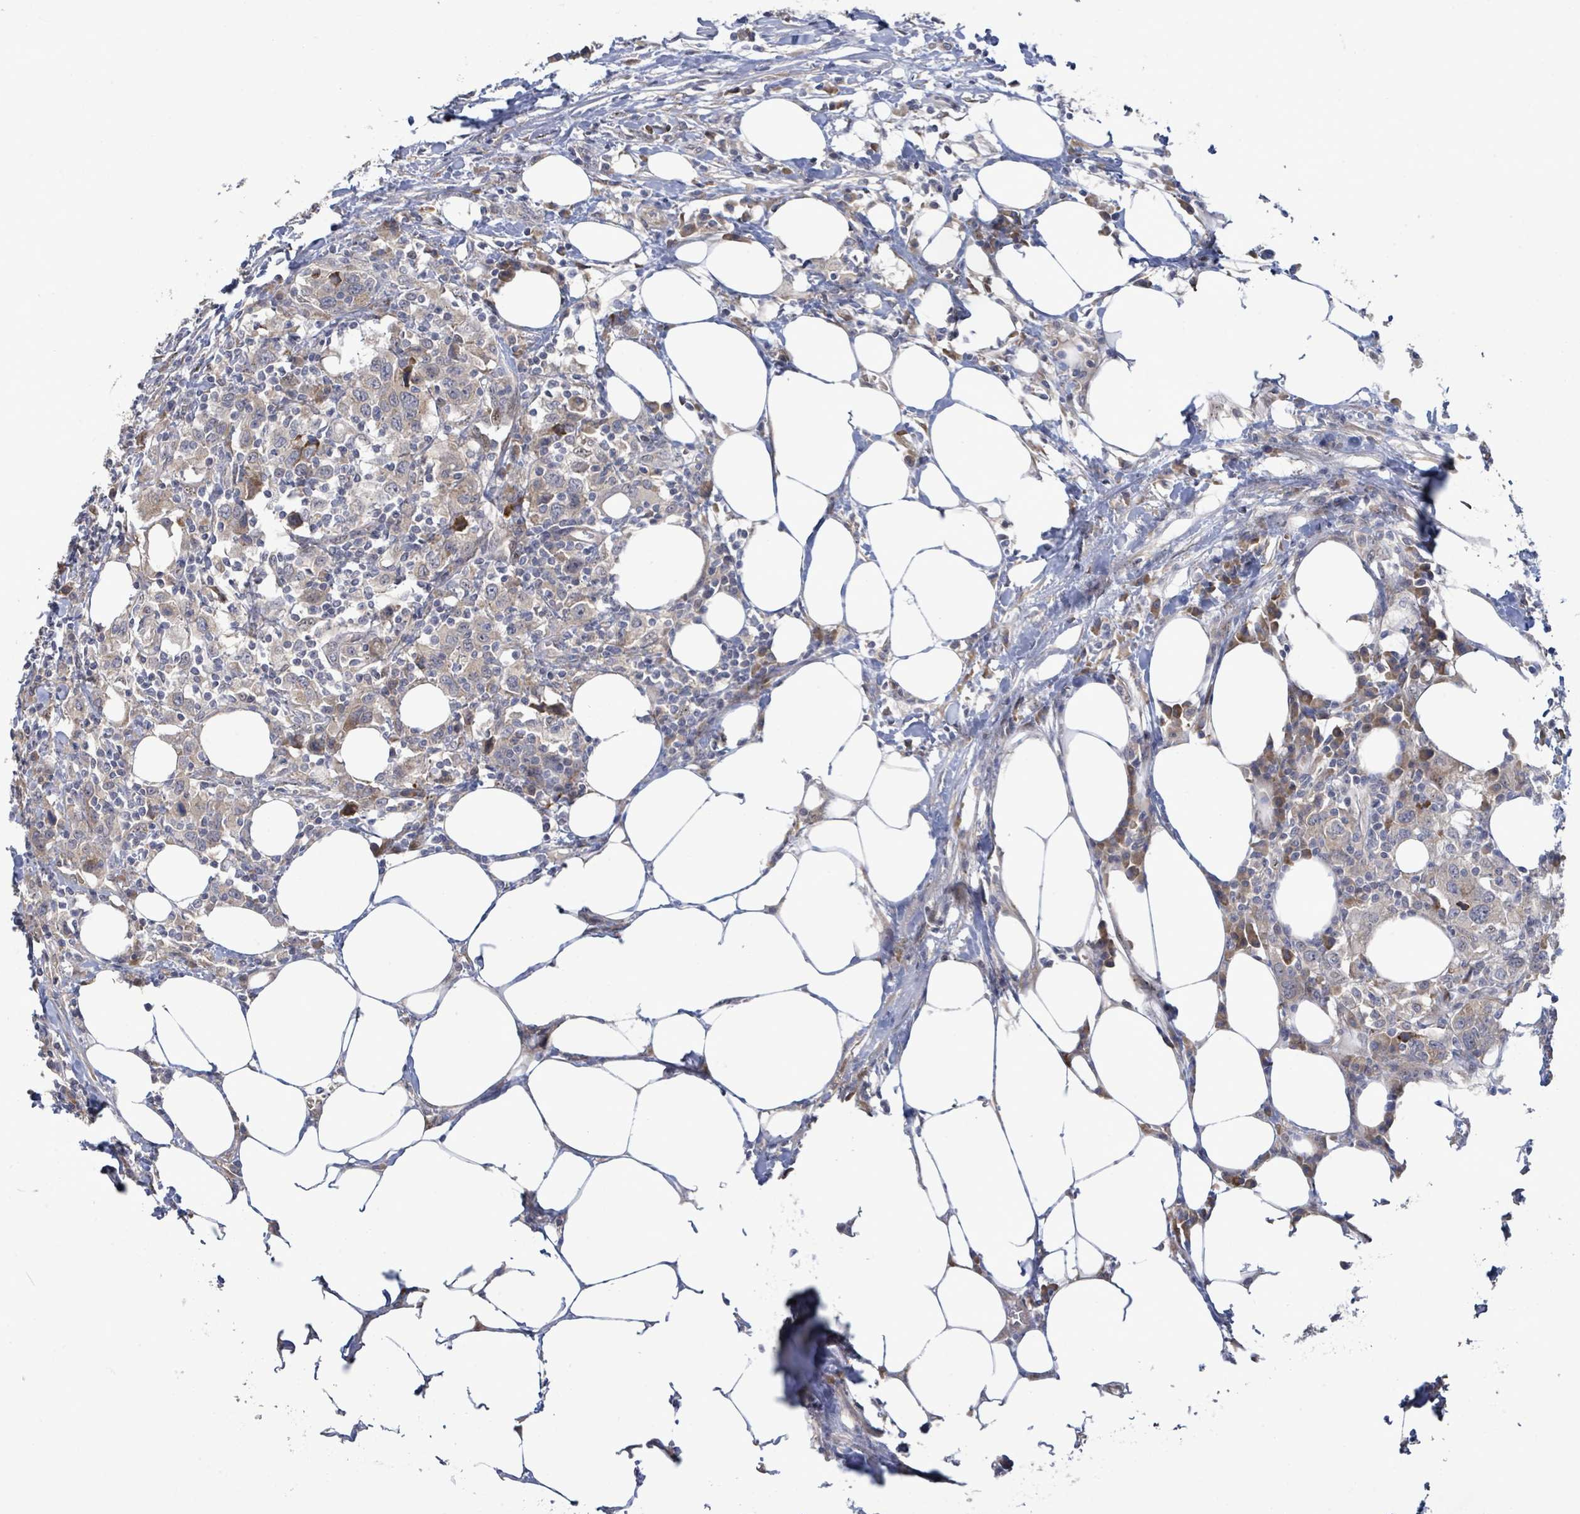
{"staining": {"intensity": "negative", "quantity": "none", "location": "none"}, "tissue": "urothelial cancer", "cell_type": "Tumor cells", "image_type": "cancer", "snomed": [{"axis": "morphology", "description": "Urothelial carcinoma, High grade"}, {"axis": "topography", "description": "Urinary bladder"}], "caption": "Human urothelial carcinoma (high-grade) stained for a protein using IHC shows no expression in tumor cells.", "gene": "SLIT3", "patient": {"sex": "male", "age": 61}}